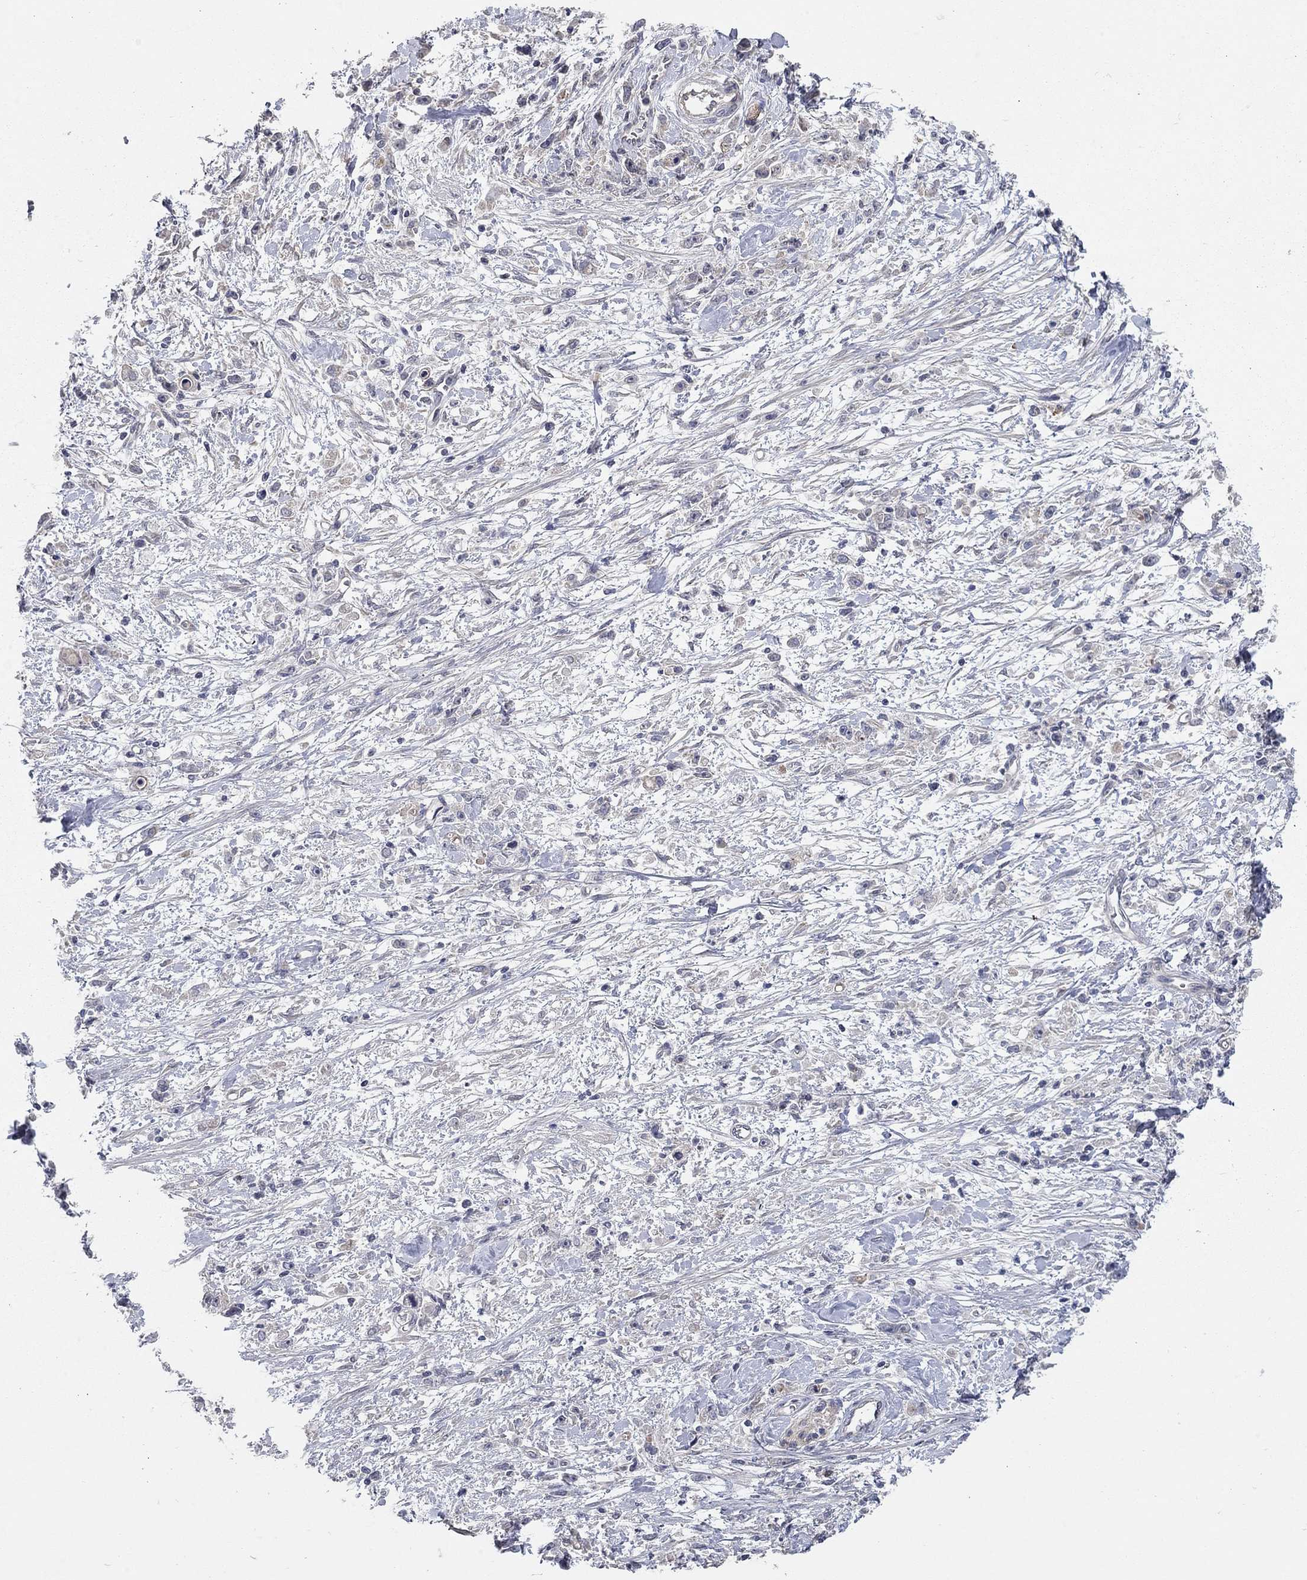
{"staining": {"intensity": "negative", "quantity": "none", "location": "none"}, "tissue": "stomach cancer", "cell_type": "Tumor cells", "image_type": "cancer", "snomed": [{"axis": "morphology", "description": "Adenocarcinoma, NOS"}, {"axis": "topography", "description": "Stomach"}], "caption": "Stomach adenocarcinoma stained for a protein using immunohistochemistry shows no staining tumor cells.", "gene": "WASF3", "patient": {"sex": "female", "age": 59}}